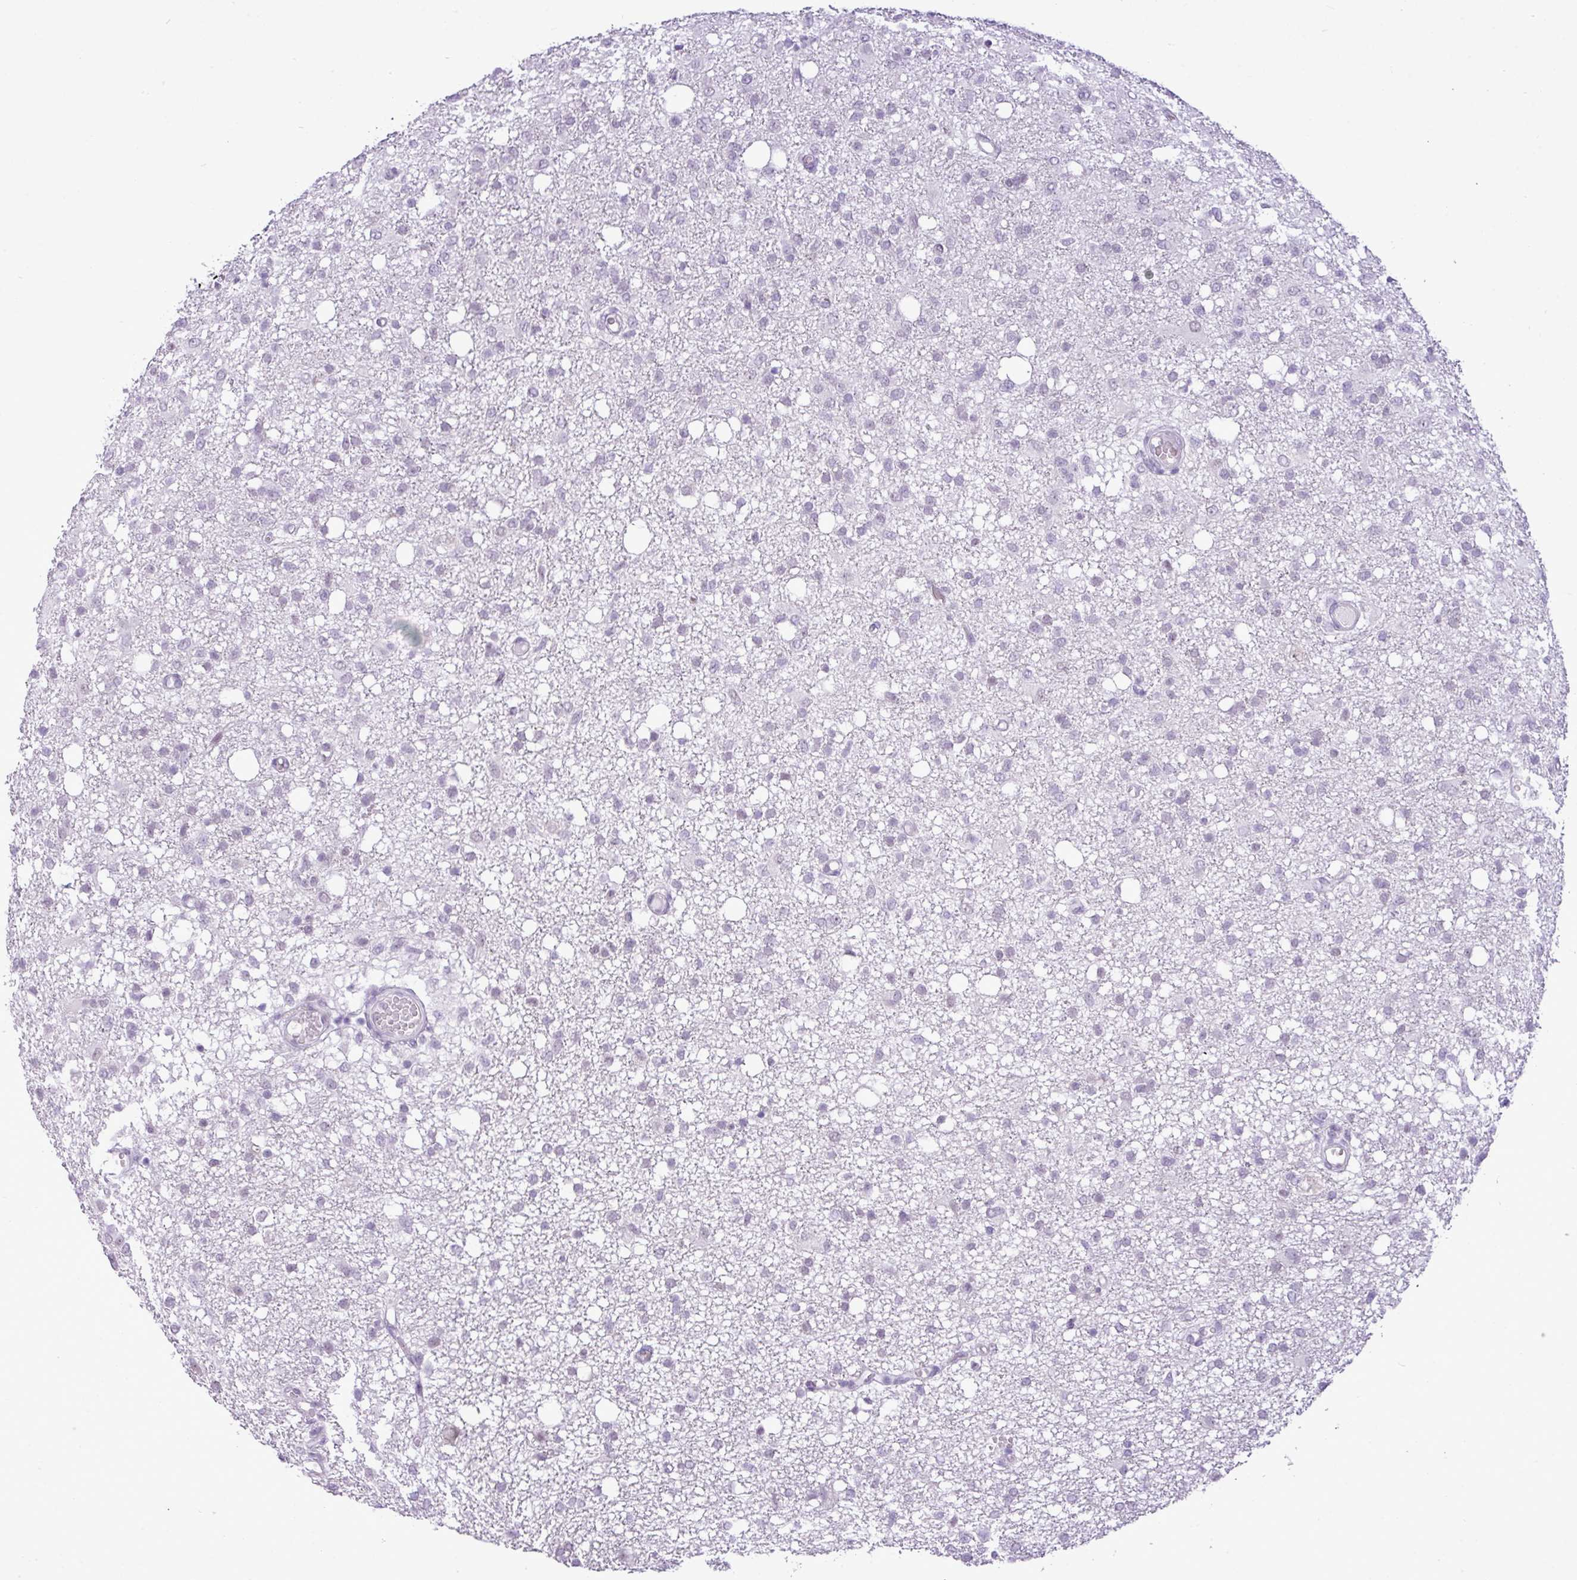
{"staining": {"intensity": "negative", "quantity": "none", "location": "none"}, "tissue": "glioma", "cell_type": "Tumor cells", "image_type": "cancer", "snomed": [{"axis": "morphology", "description": "Glioma, malignant, High grade"}, {"axis": "topography", "description": "Brain"}], "caption": "A high-resolution image shows immunohistochemistry (IHC) staining of malignant high-grade glioma, which shows no significant staining in tumor cells.", "gene": "ELOA2", "patient": {"sex": "female", "age": 59}}